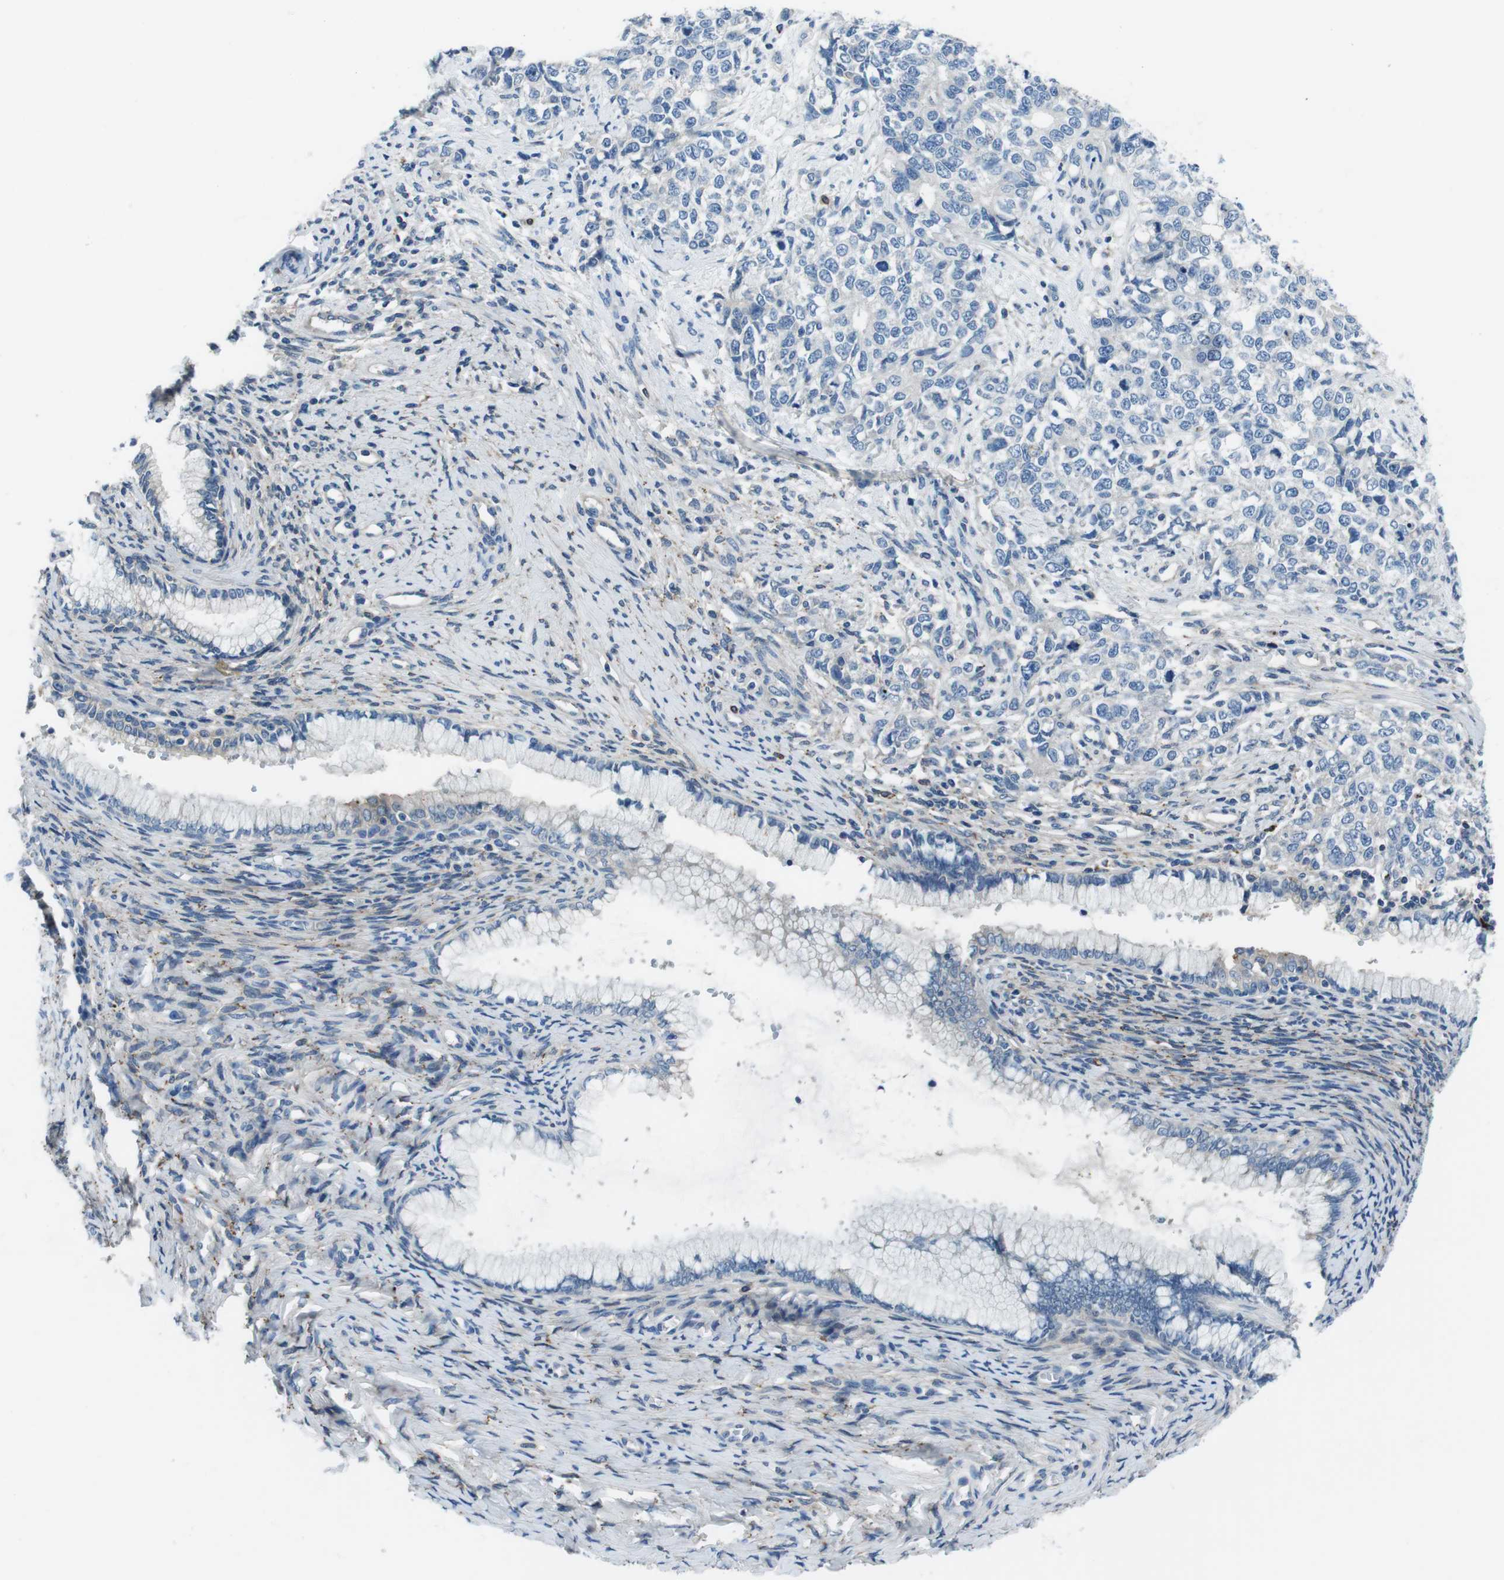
{"staining": {"intensity": "negative", "quantity": "none", "location": "none"}, "tissue": "cervical cancer", "cell_type": "Tumor cells", "image_type": "cancer", "snomed": [{"axis": "morphology", "description": "Squamous cell carcinoma, NOS"}, {"axis": "topography", "description": "Cervix"}], "caption": "Squamous cell carcinoma (cervical) stained for a protein using immunohistochemistry (IHC) exhibits no expression tumor cells.", "gene": "TULP3", "patient": {"sex": "female", "age": 63}}